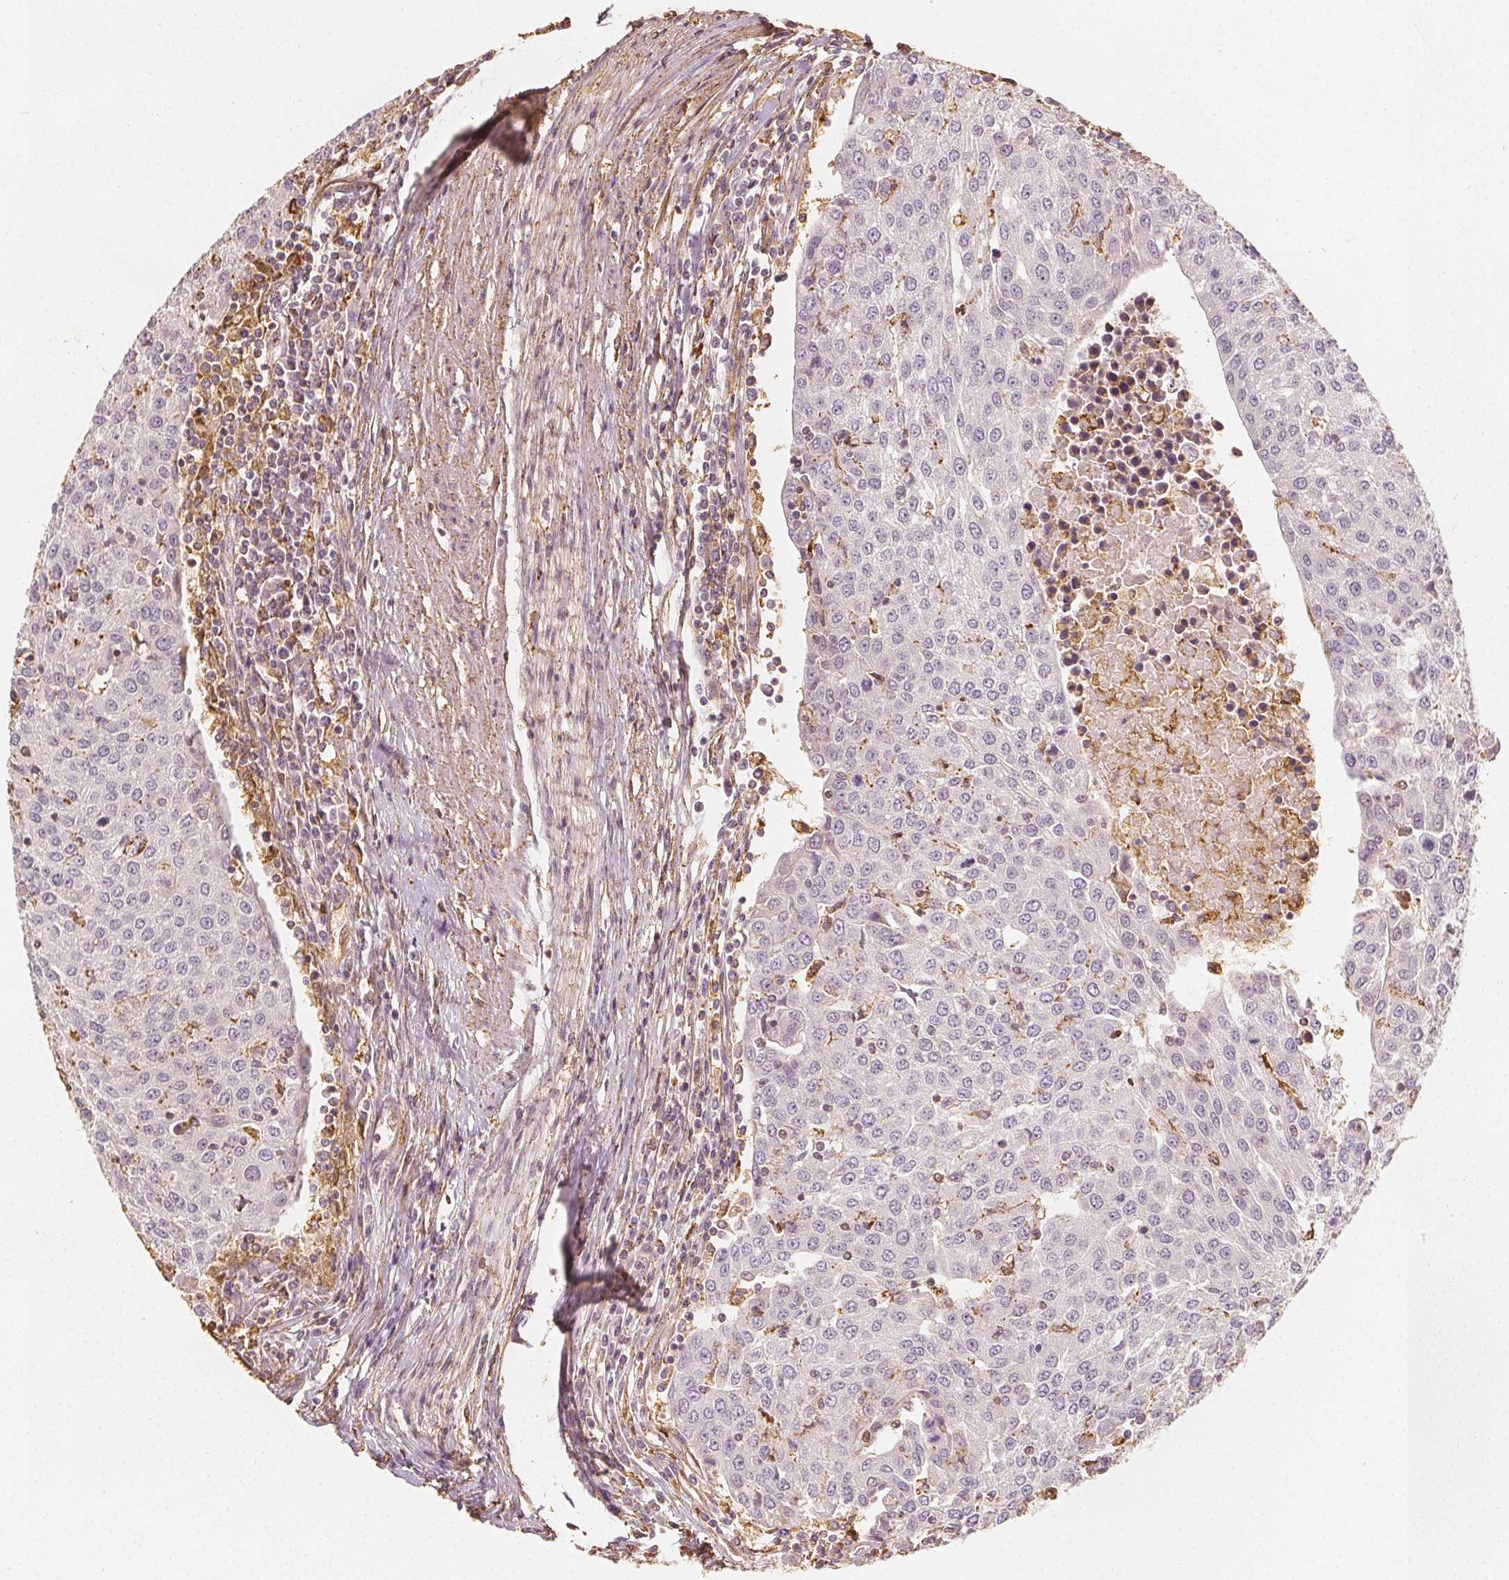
{"staining": {"intensity": "negative", "quantity": "none", "location": "none"}, "tissue": "urothelial cancer", "cell_type": "Tumor cells", "image_type": "cancer", "snomed": [{"axis": "morphology", "description": "Urothelial carcinoma, High grade"}, {"axis": "topography", "description": "Urinary bladder"}], "caption": "A high-resolution photomicrograph shows immunohistochemistry (IHC) staining of high-grade urothelial carcinoma, which reveals no significant positivity in tumor cells.", "gene": "ARHGAP26", "patient": {"sex": "female", "age": 85}}